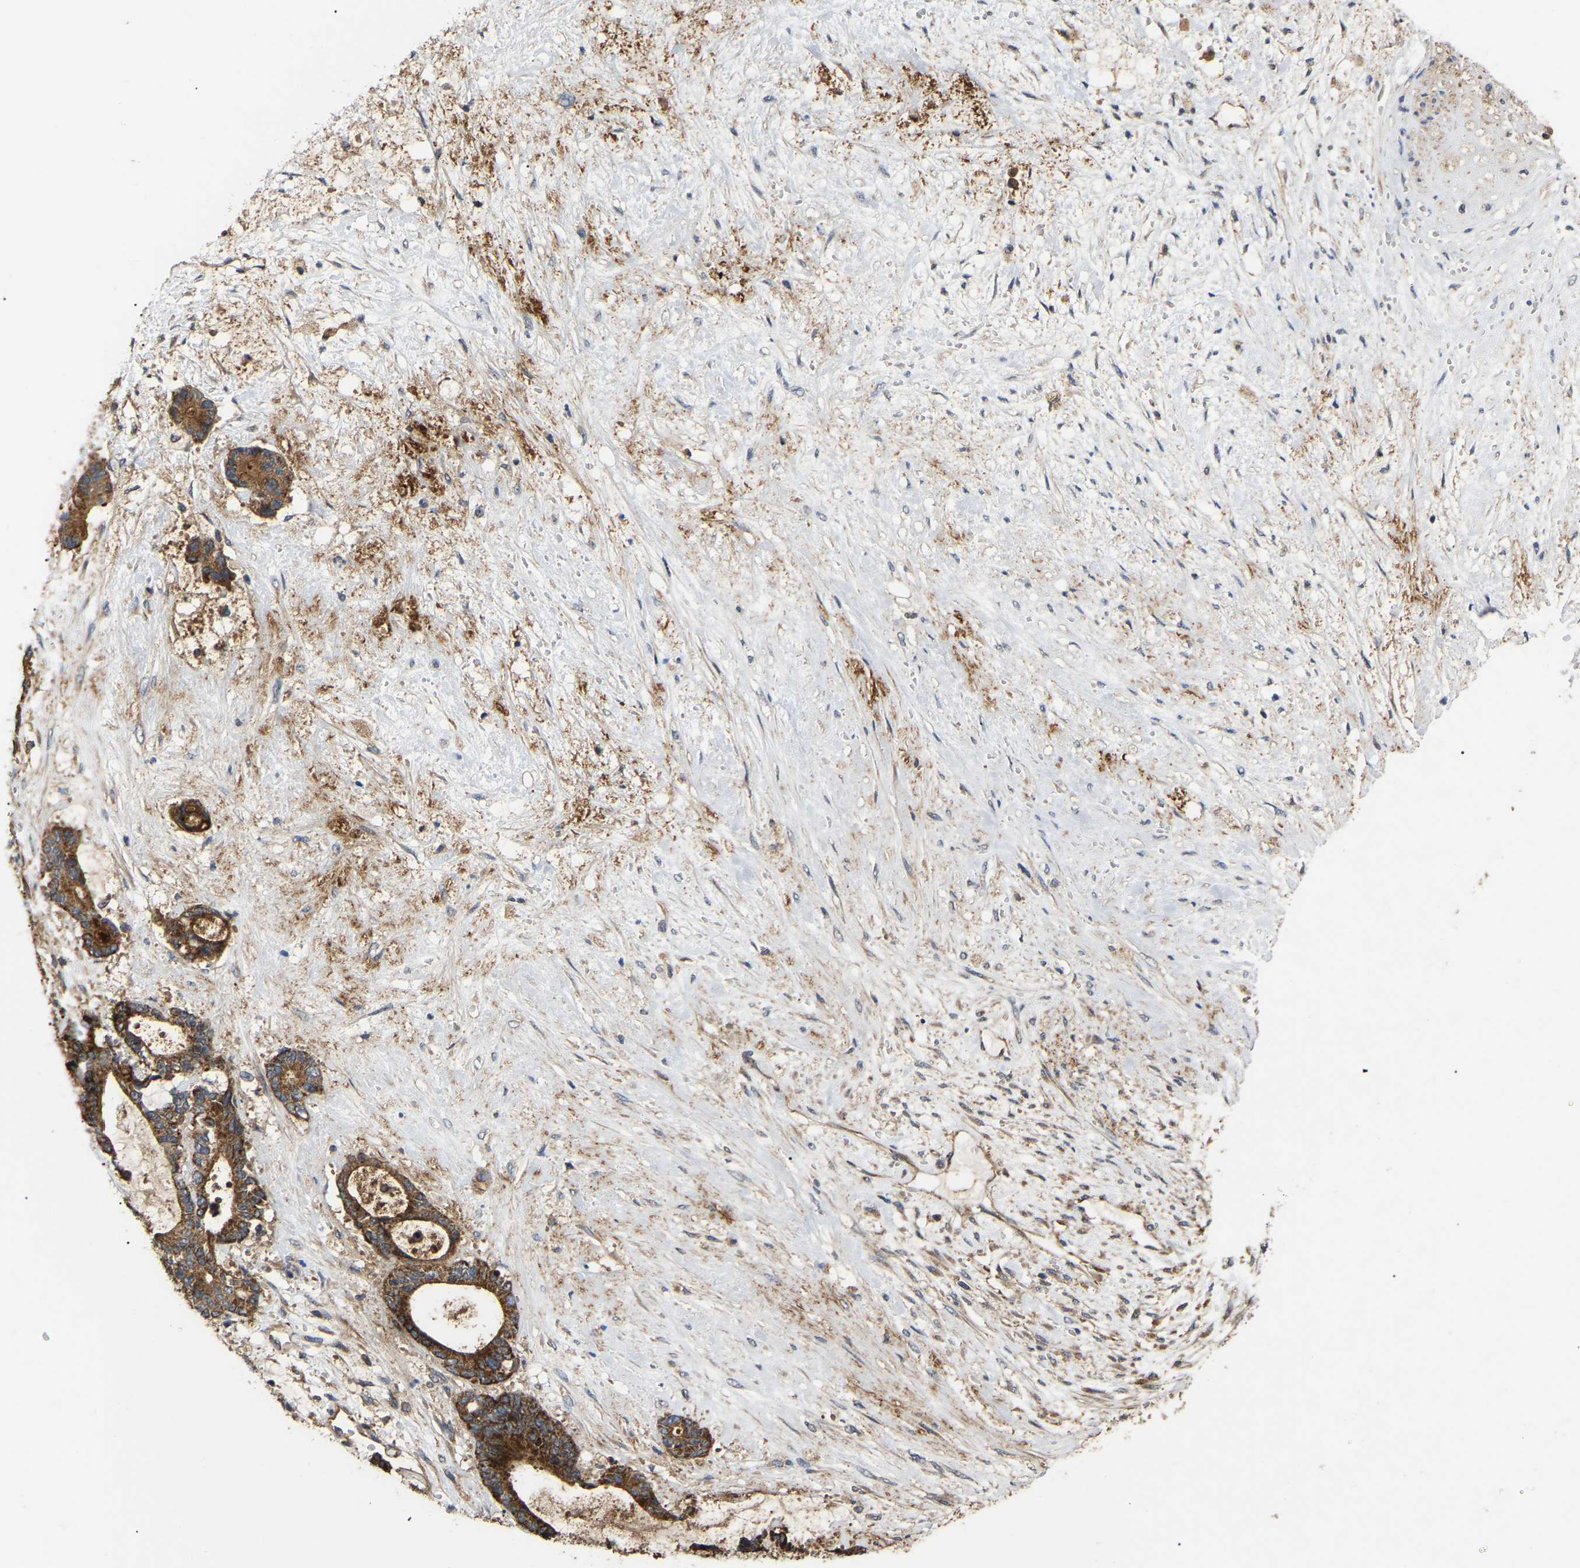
{"staining": {"intensity": "moderate", "quantity": ">75%", "location": "cytoplasmic/membranous"}, "tissue": "liver cancer", "cell_type": "Tumor cells", "image_type": "cancer", "snomed": [{"axis": "morphology", "description": "Normal tissue, NOS"}, {"axis": "morphology", "description": "Cholangiocarcinoma"}, {"axis": "topography", "description": "Liver"}, {"axis": "topography", "description": "Peripheral nerve tissue"}], "caption": "Moderate cytoplasmic/membranous protein staining is identified in approximately >75% of tumor cells in cholangiocarcinoma (liver). (brown staining indicates protein expression, while blue staining denotes nuclei).", "gene": "GCC1", "patient": {"sex": "female", "age": 73}}